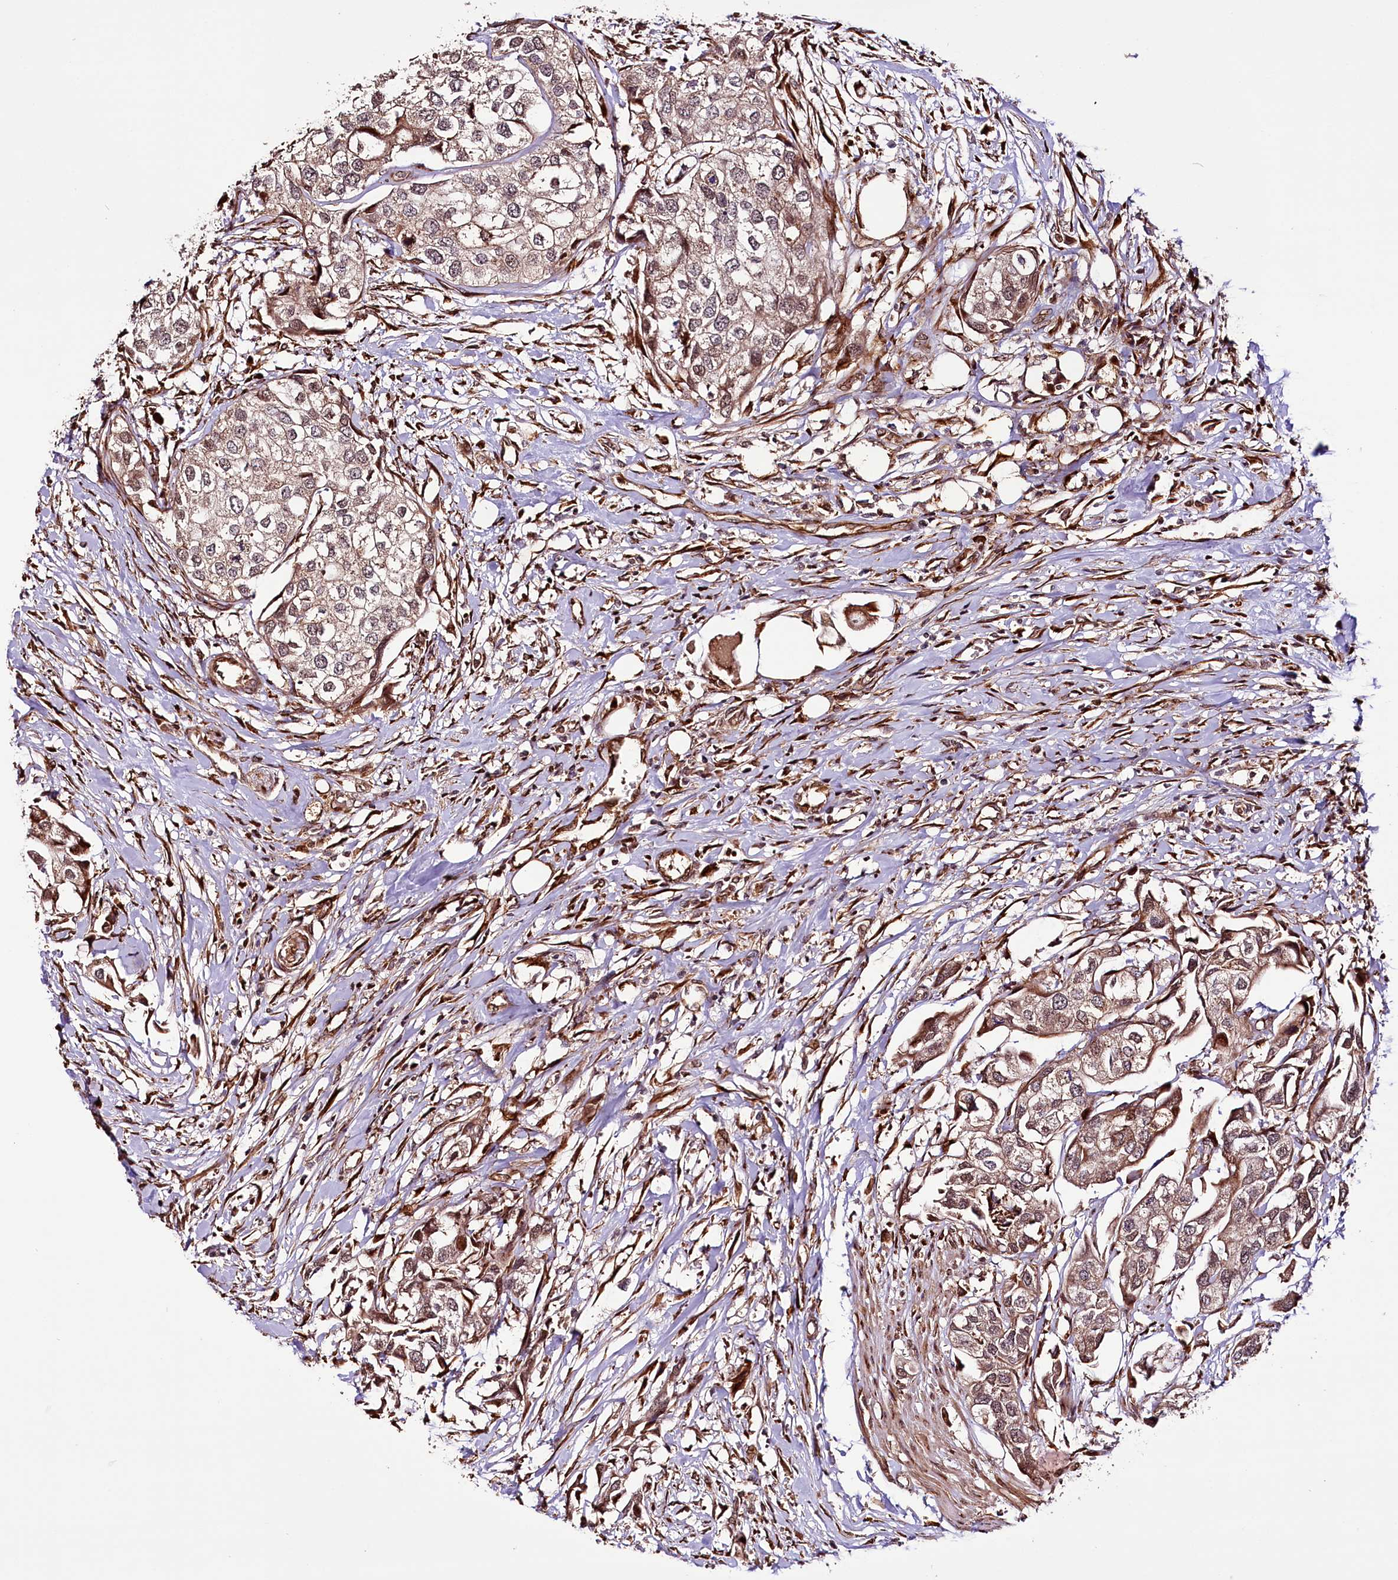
{"staining": {"intensity": "weak", "quantity": ">75%", "location": "cytoplasmic/membranous,nuclear"}, "tissue": "urothelial cancer", "cell_type": "Tumor cells", "image_type": "cancer", "snomed": [{"axis": "morphology", "description": "Urothelial carcinoma, High grade"}, {"axis": "topography", "description": "Urinary bladder"}], "caption": "Immunohistochemistry (IHC) image of urothelial cancer stained for a protein (brown), which displays low levels of weak cytoplasmic/membranous and nuclear staining in approximately >75% of tumor cells.", "gene": "CUTC", "patient": {"sex": "male", "age": 64}}